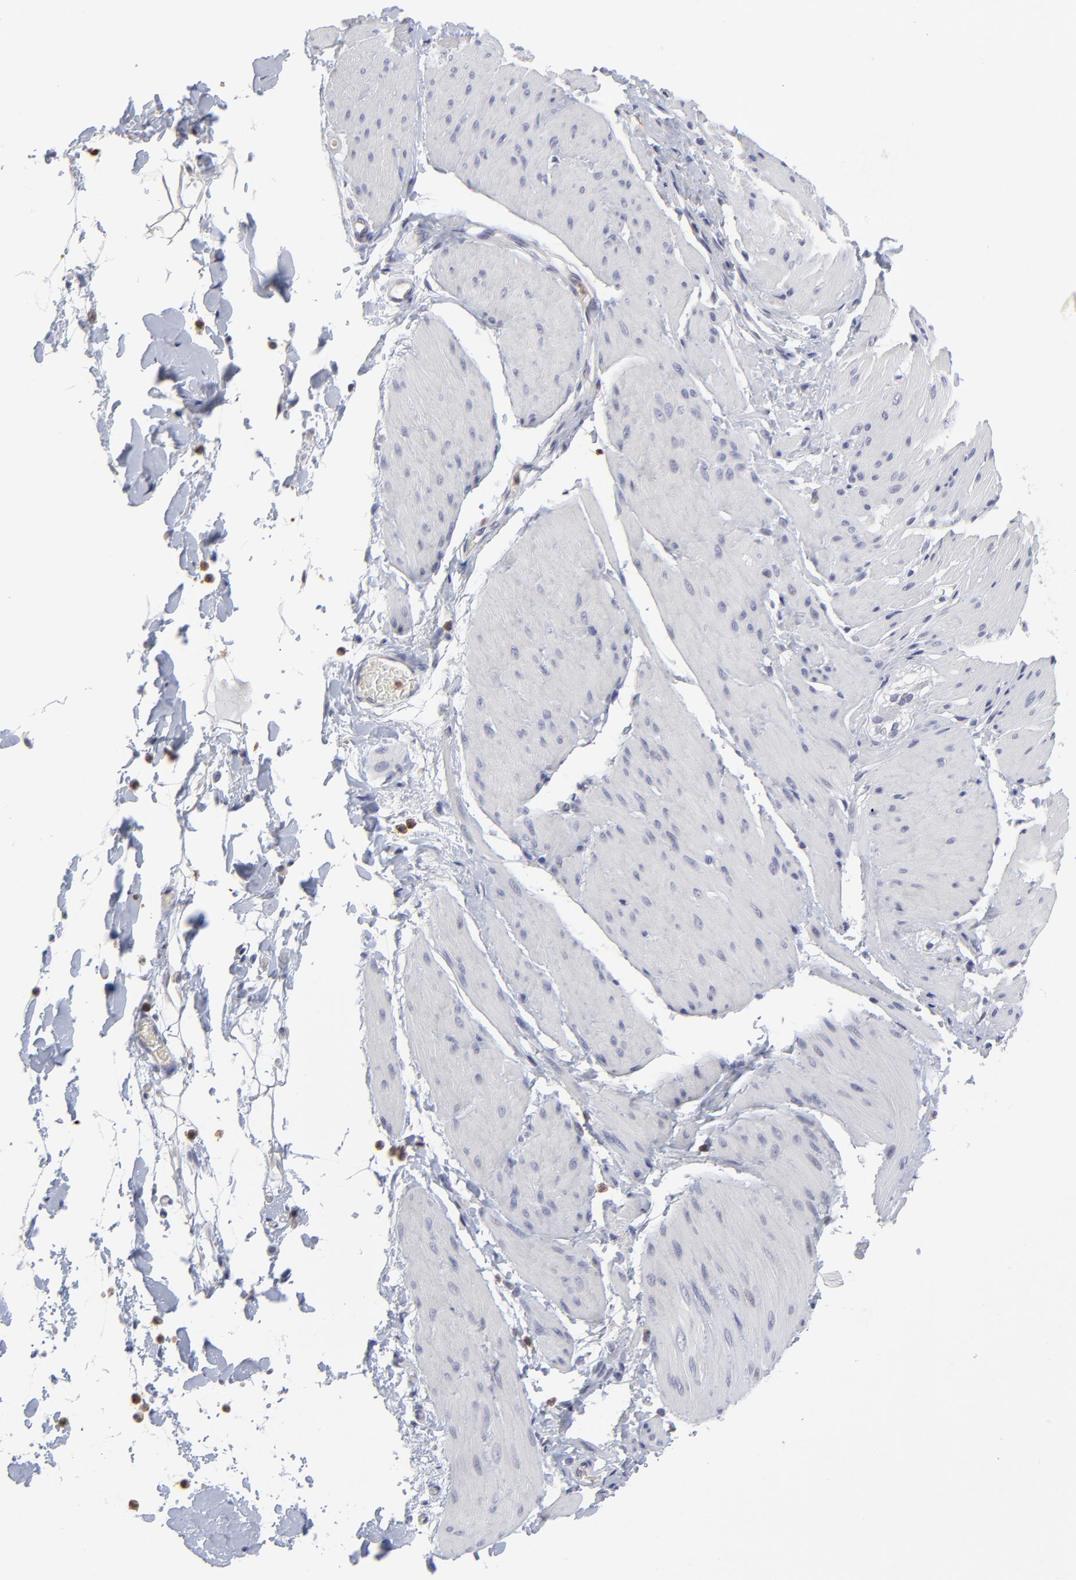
{"staining": {"intensity": "negative", "quantity": "none", "location": "none"}, "tissue": "smooth muscle", "cell_type": "Smooth muscle cells", "image_type": "normal", "snomed": [{"axis": "morphology", "description": "Normal tissue, NOS"}, {"axis": "topography", "description": "Smooth muscle"}, {"axis": "topography", "description": "Colon"}], "caption": "Immunohistochemical staining of unremarkable smooth muscle demonstrates no significant positivity in smooth muscle cells. (Immunohistochemistry, brightfield microscopy, high magnification).", "gene": "CASP3", "patient": {"sex": "male", "age": 67}}